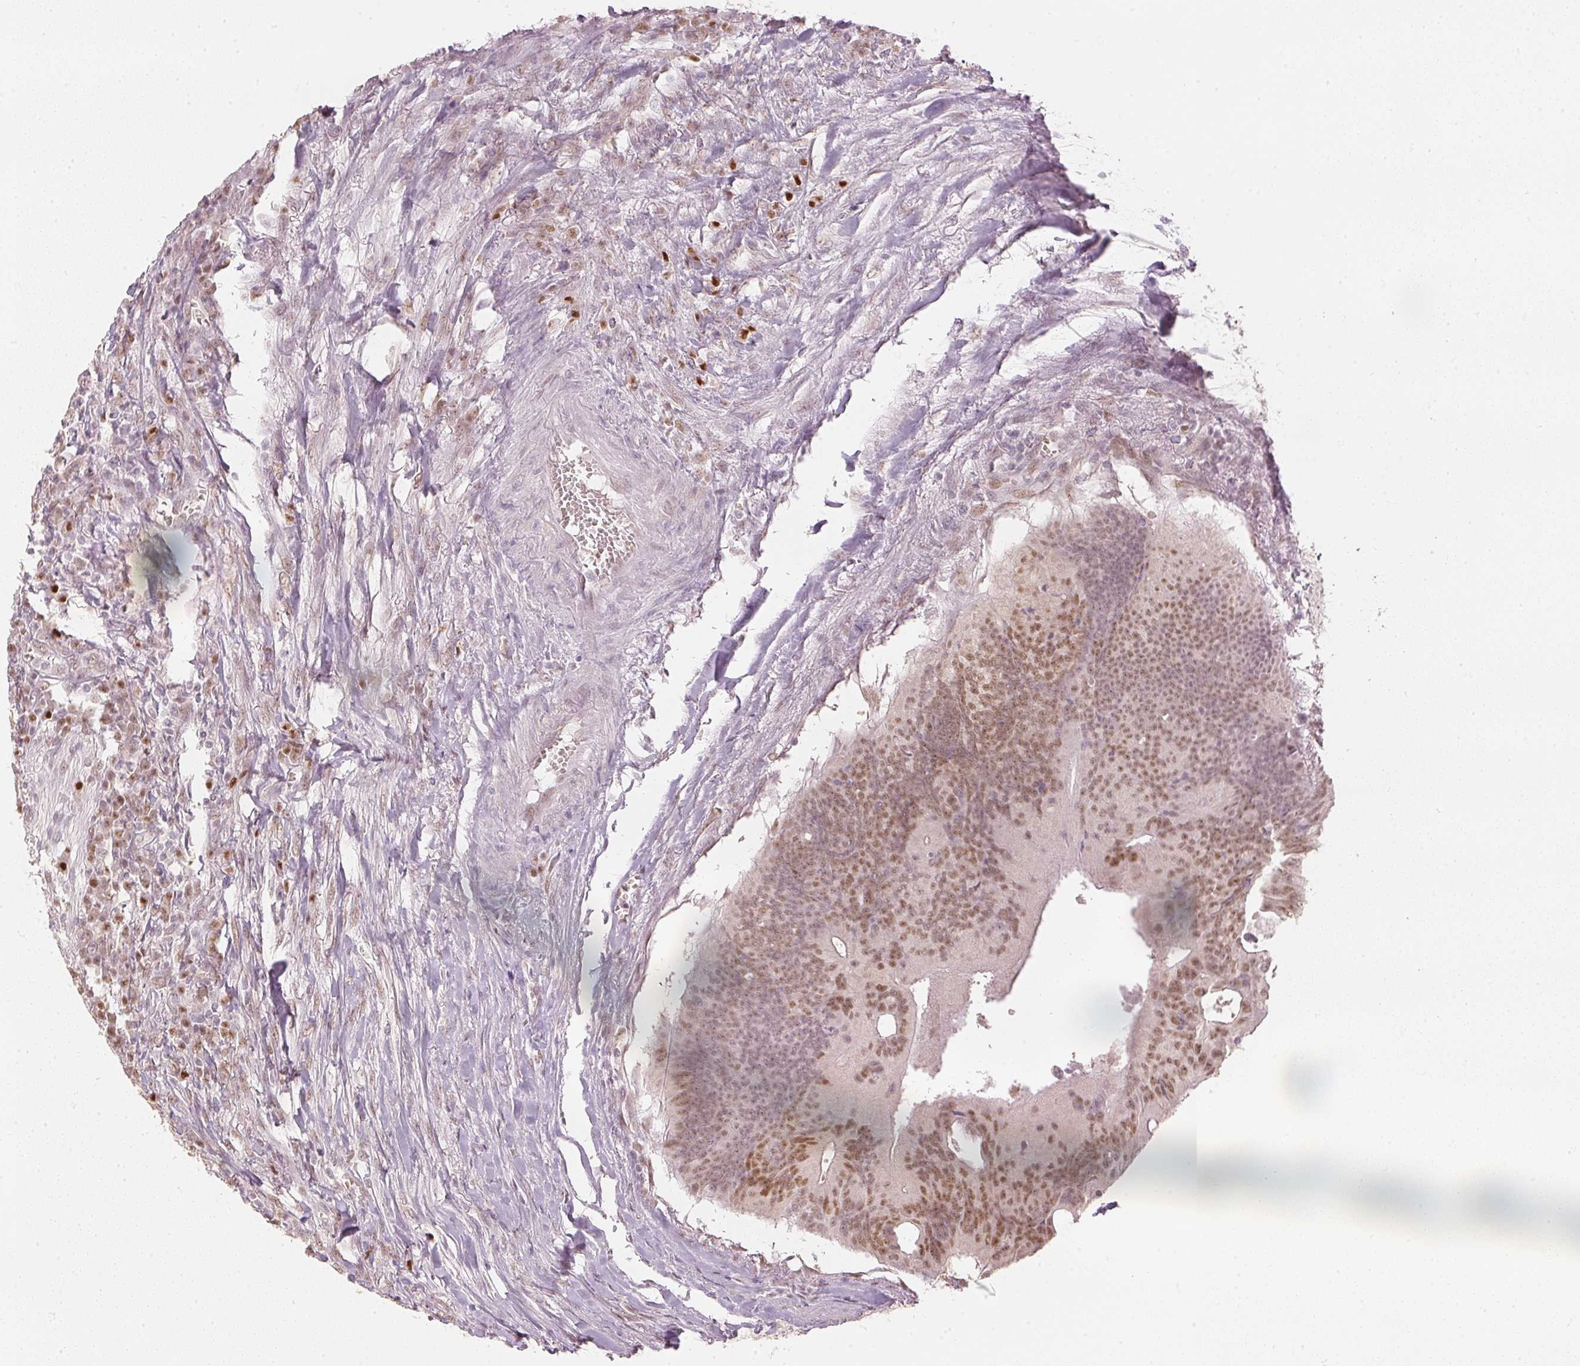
{"staining": {"intensity": "moderate", "quantity": "25%-75%", "location": "nuclear"}, "tissue": "colorectal cancer", "cell_type": "Tumor cells", "image_type": "cancer", "snomed": [{"axis": "morphology", "description": "Adenocarcinoma, NOS"}, {"axis": "topography", "description": "Colon"}], "caption": "Protein expression analysis of colorectal cancer exhibits moderate nuclear positivity in approximately 25%-75% of tumor cells. The staining is performed using DAB brown chromogen to label protein expression. The nuclei are counter-stained blue using hematoxylin.", "gene": "SLC39A3", "patient": {"sex": "male", "age": 65}}